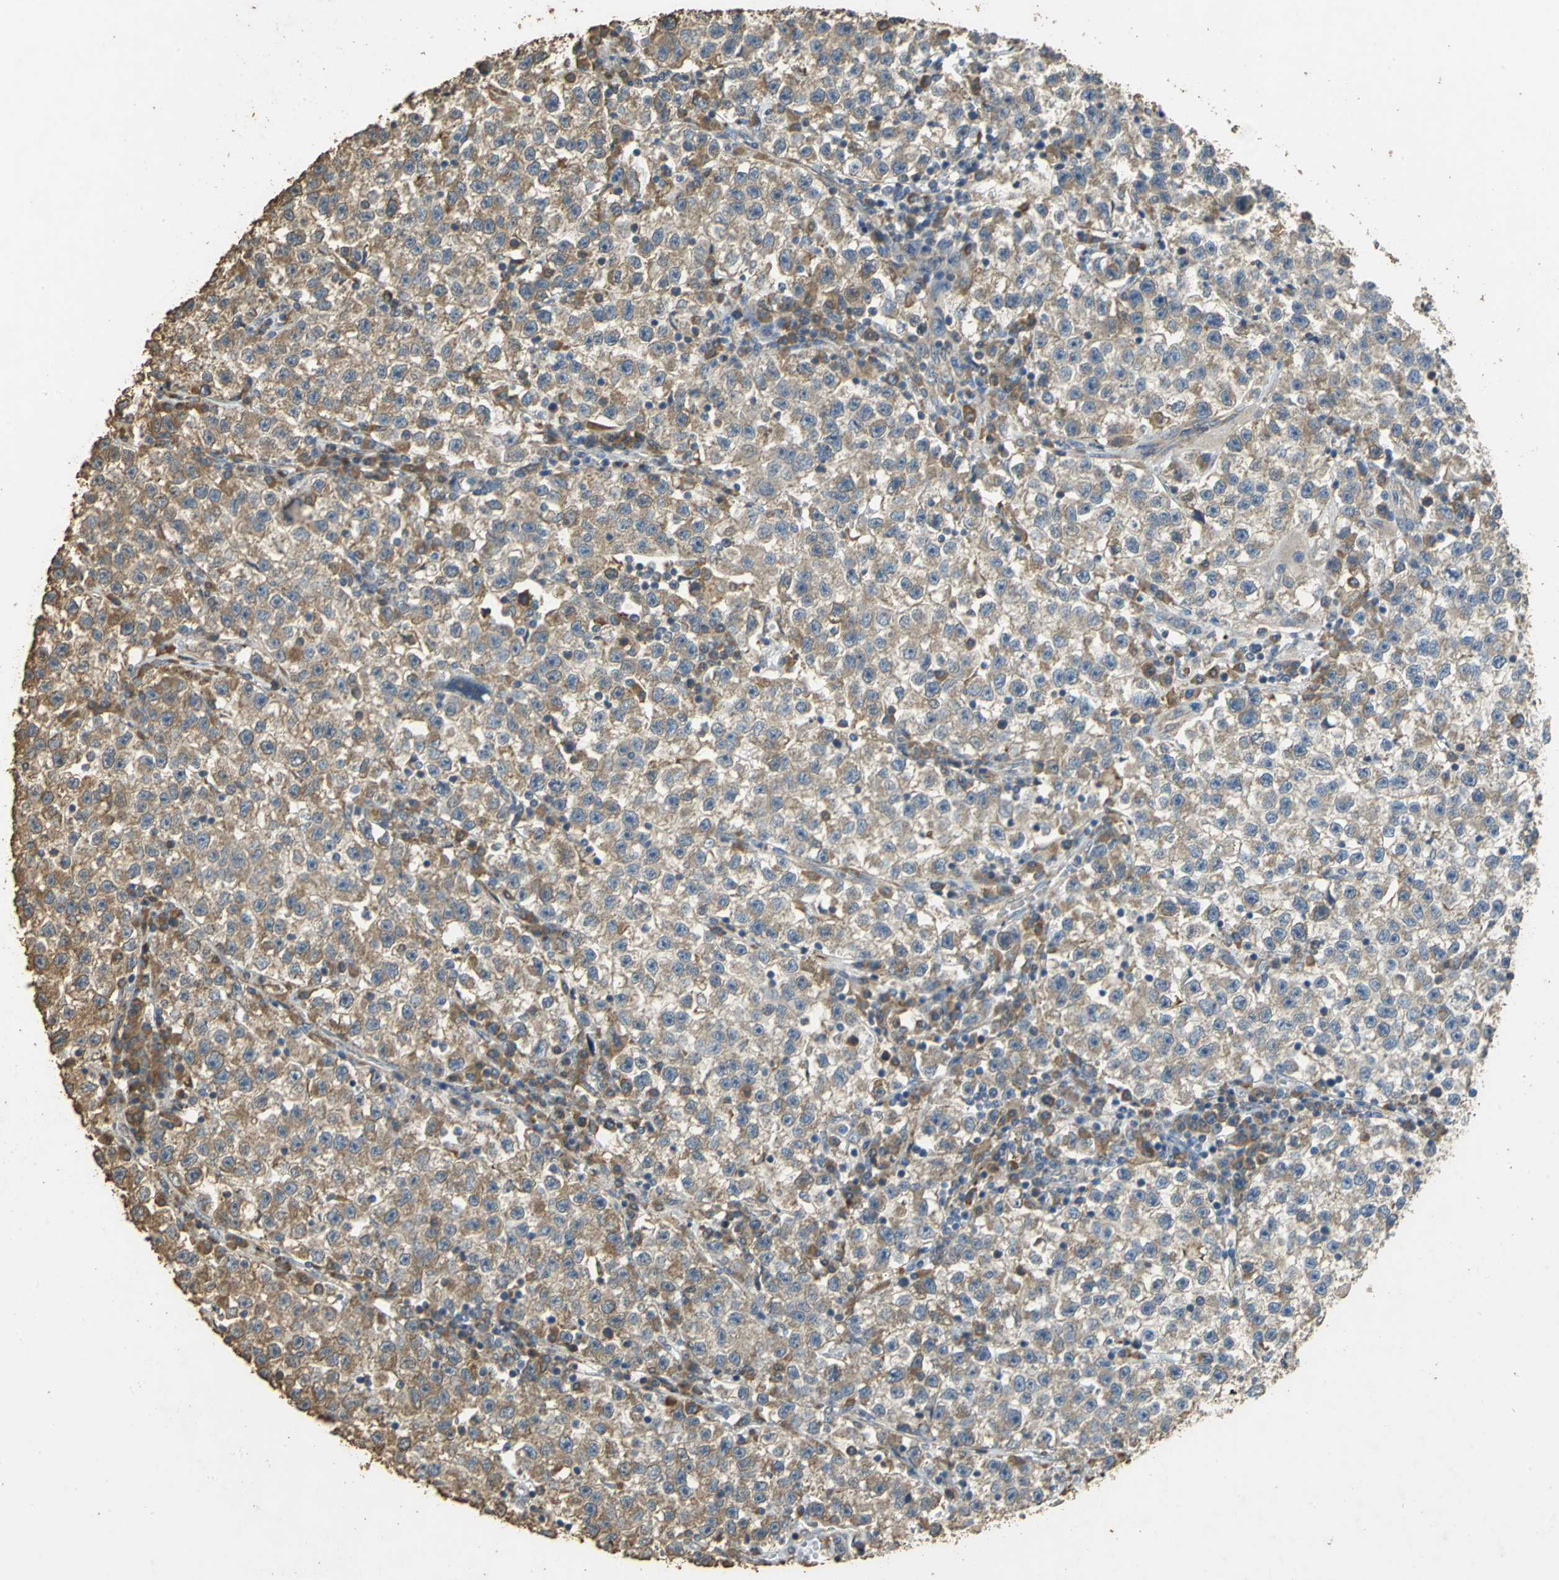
{"staining": {"intensity": "weak", "quantity": ">75%", "location": "cytoplasmic/membranous"}, "tissue": "testis cancer", "cell_type": "Tumor cells", "image_type": "cancer", "snomed": [{"axis": "morphology", "description": "Seminoma, NOS"}, {"axis": "topography", "description": "Testis"}], "caption": "Tumor cells exhibit low levels of weak cytoplasmic/membranous positivity in approximately >75% of cells in testis seminoma.", "gene": "ACSL4", "patient": {"sex": "male", "age": 22}}